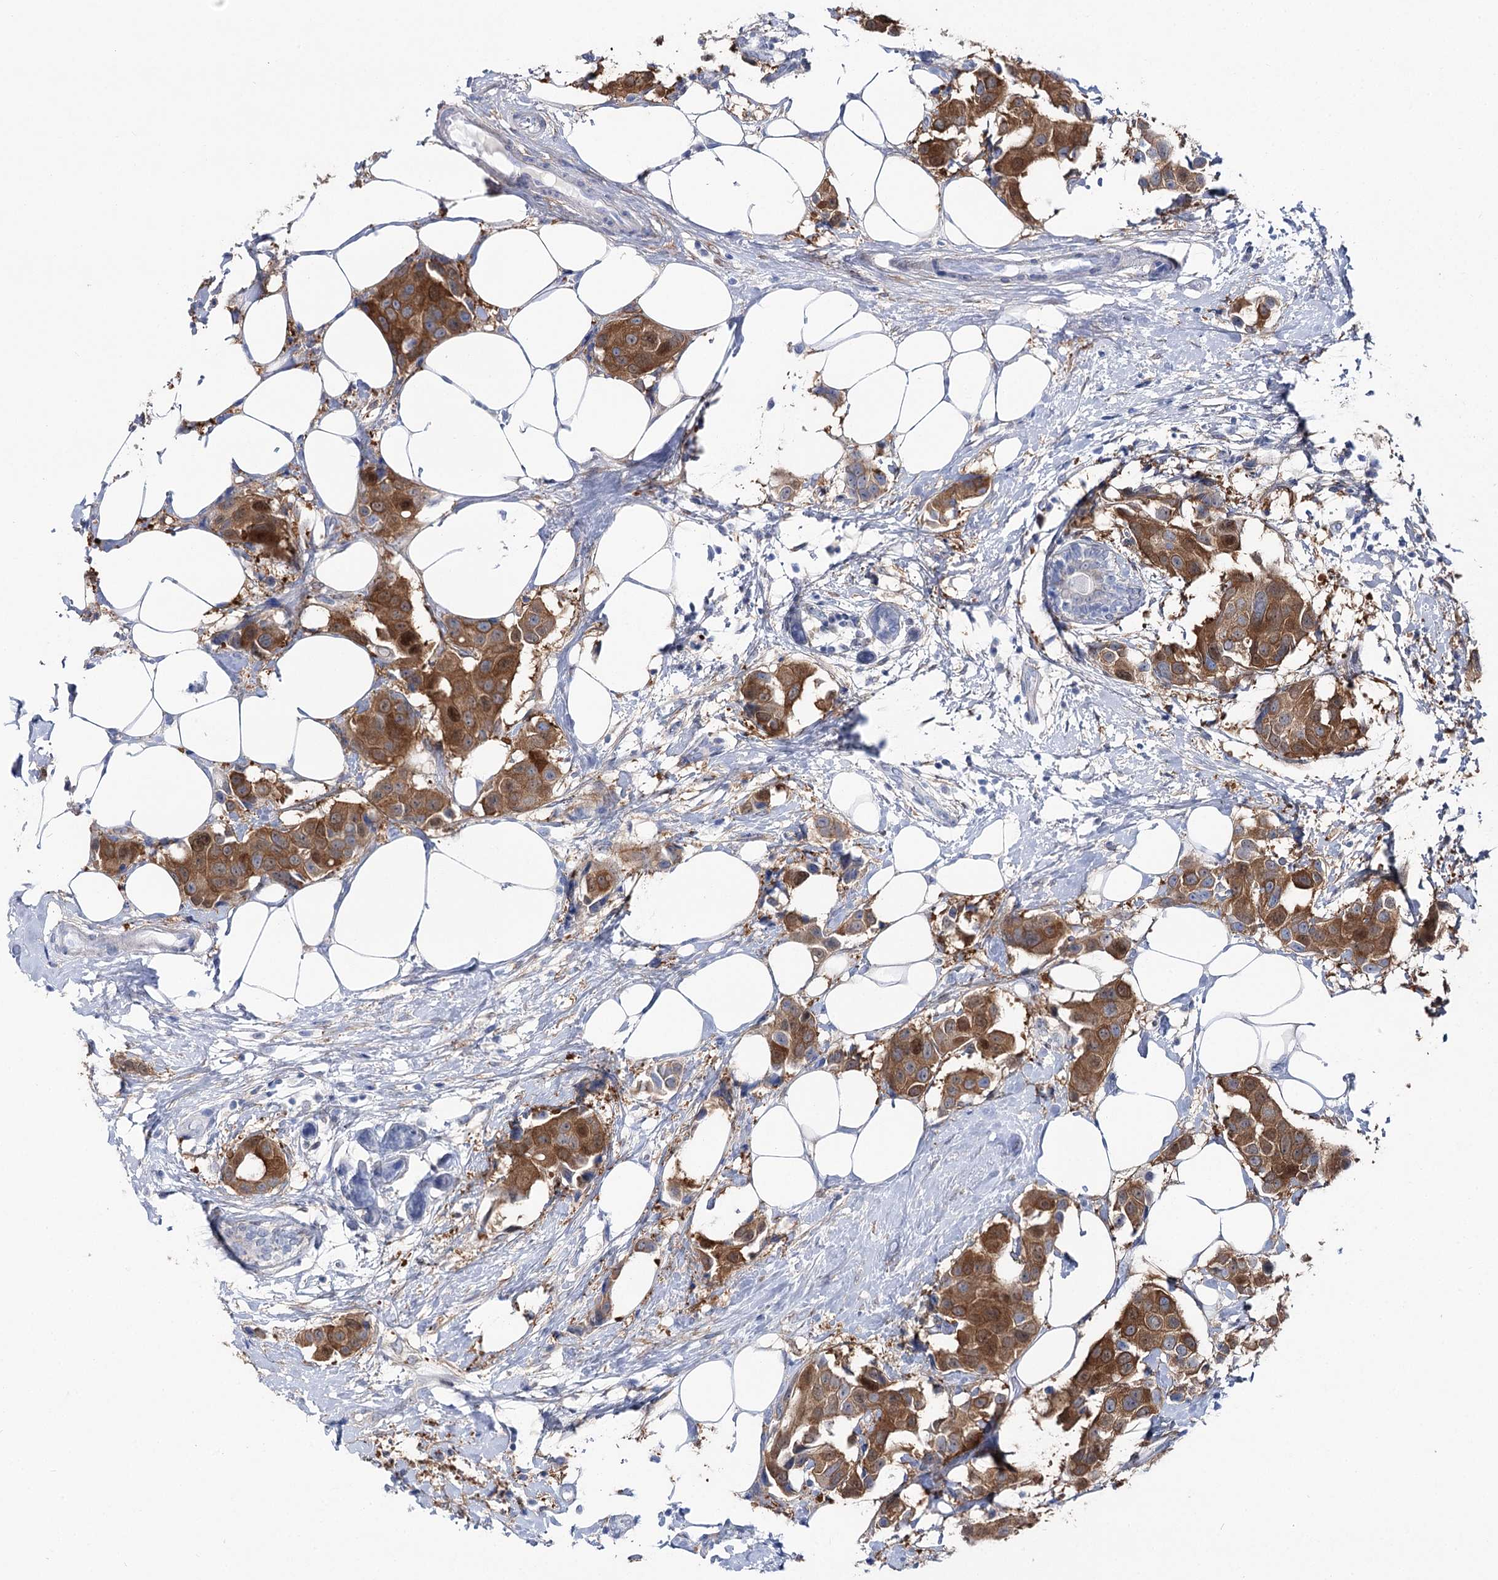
{"staining": {"intensity": "moderate", "quantity": ">75%", "location": "cytoplasmic/membranous"}, "tissue": "breast cancer", "cell_type": "Tumor cells", "image_type": "cancer", "snomed": [{"axis": "morphology", "description": "Normal tissue, NOS"}, {"axis": "morphology", "description": "Duct carcinoma"}, {"axis": "topography", "description": "Breast"}], "caption": "Moderate cytoplasmic/membranous protein expression is seen in about >75% of tumor cells in breast cancer.", "gene": "UGDH", "patient": {"sex": "female", "age": 39}}